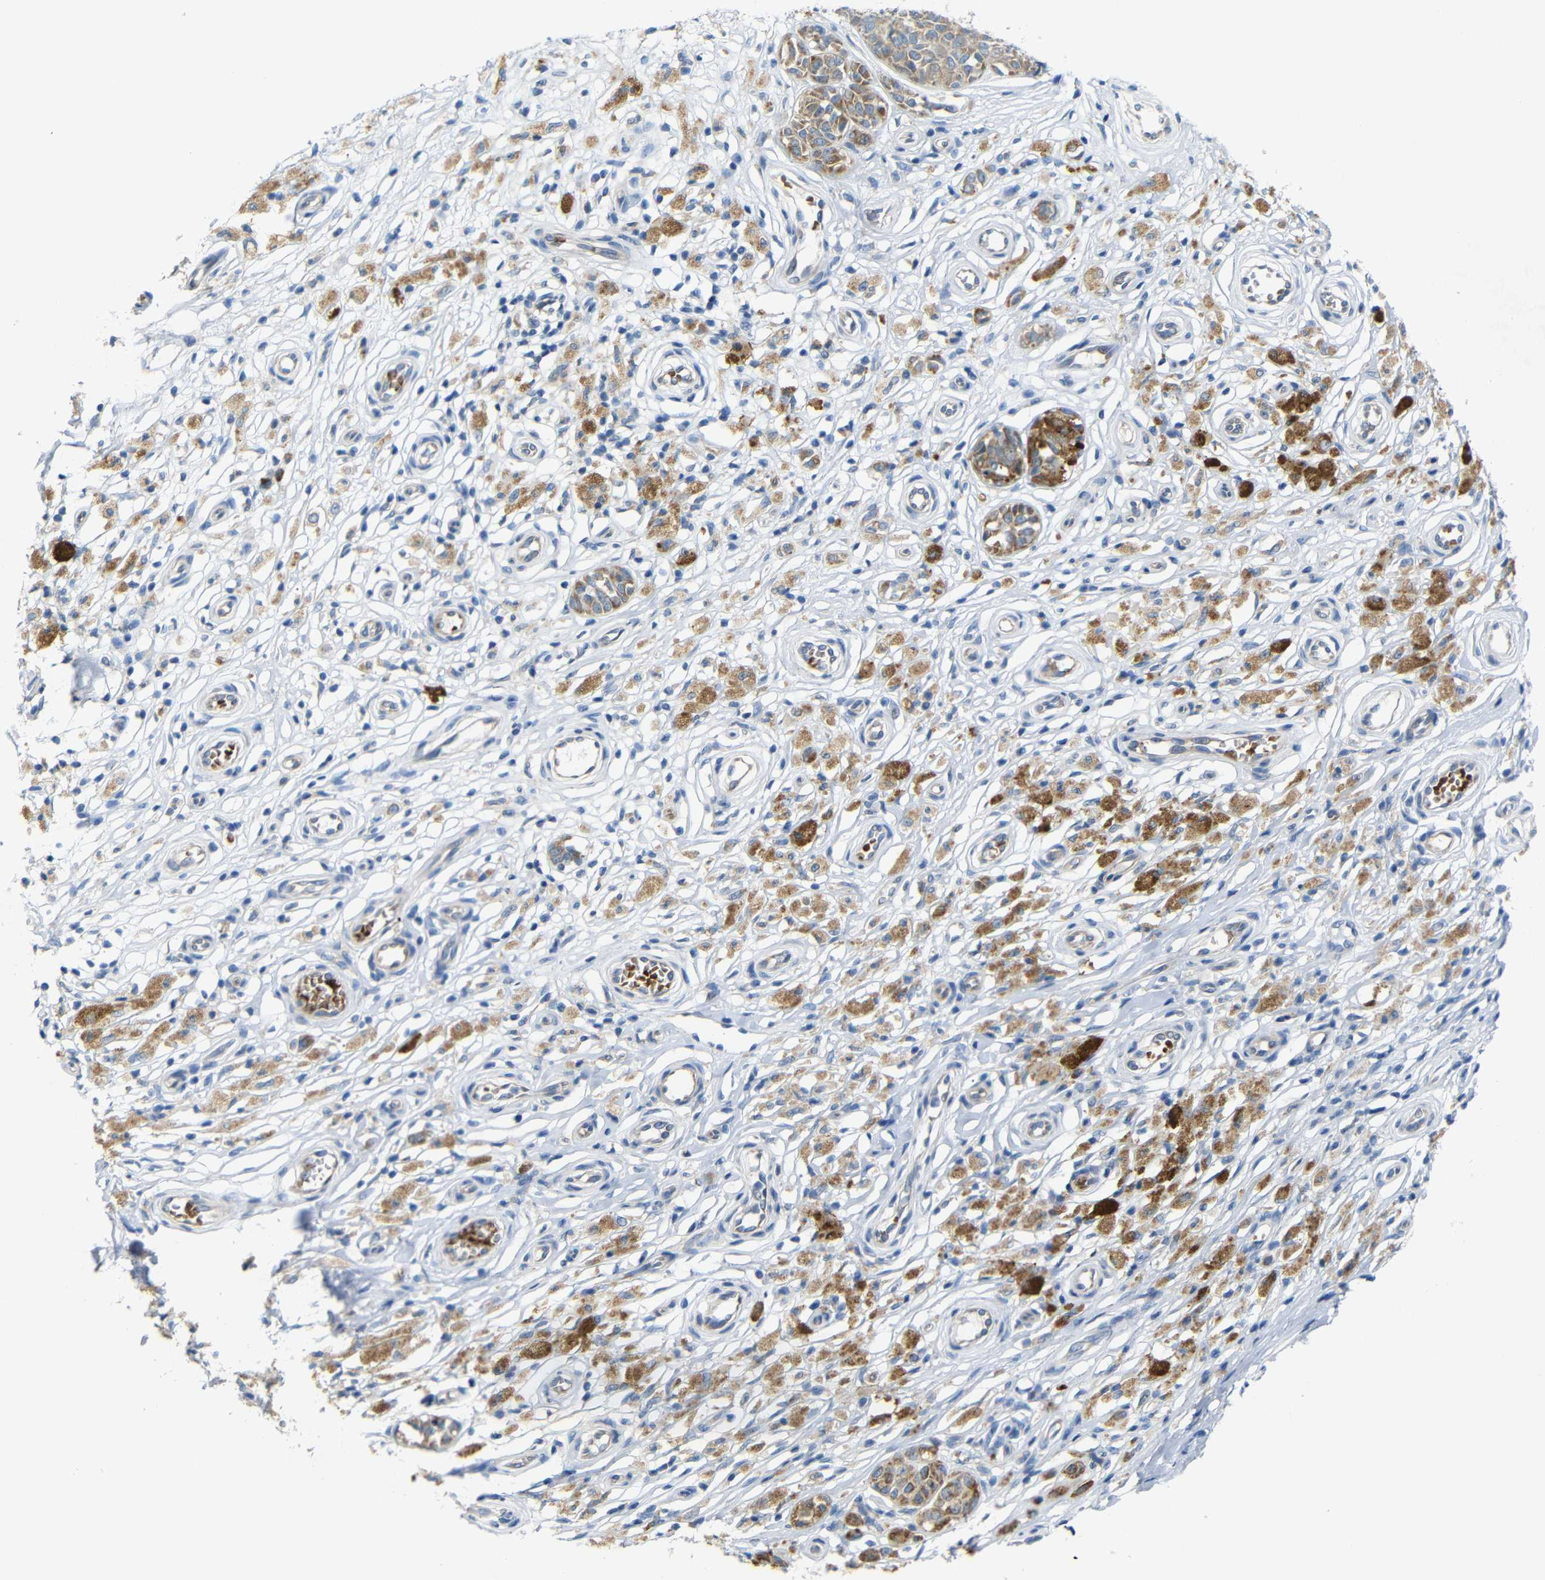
{"staining": {"intensity": "moderate", "quantity": ">75%", "location": "cytoplasmic/membranous"}, "tissue": "melanoma", "cell_type": "Tumor cells", "image_type": "cancer", "snomed": [{"axis": "morphology", "description": "Malignant melanoma, NOS"}, {"axis": "topography", "description": "Skin"}], "caption": "Protein expression analysis of human melanoma reveals moderate cytoplasmic/membranous expression in approximately >75% of tumor cells.", "gene": "TBC1D32", "patient": {"sex": "female", "age": 64}}